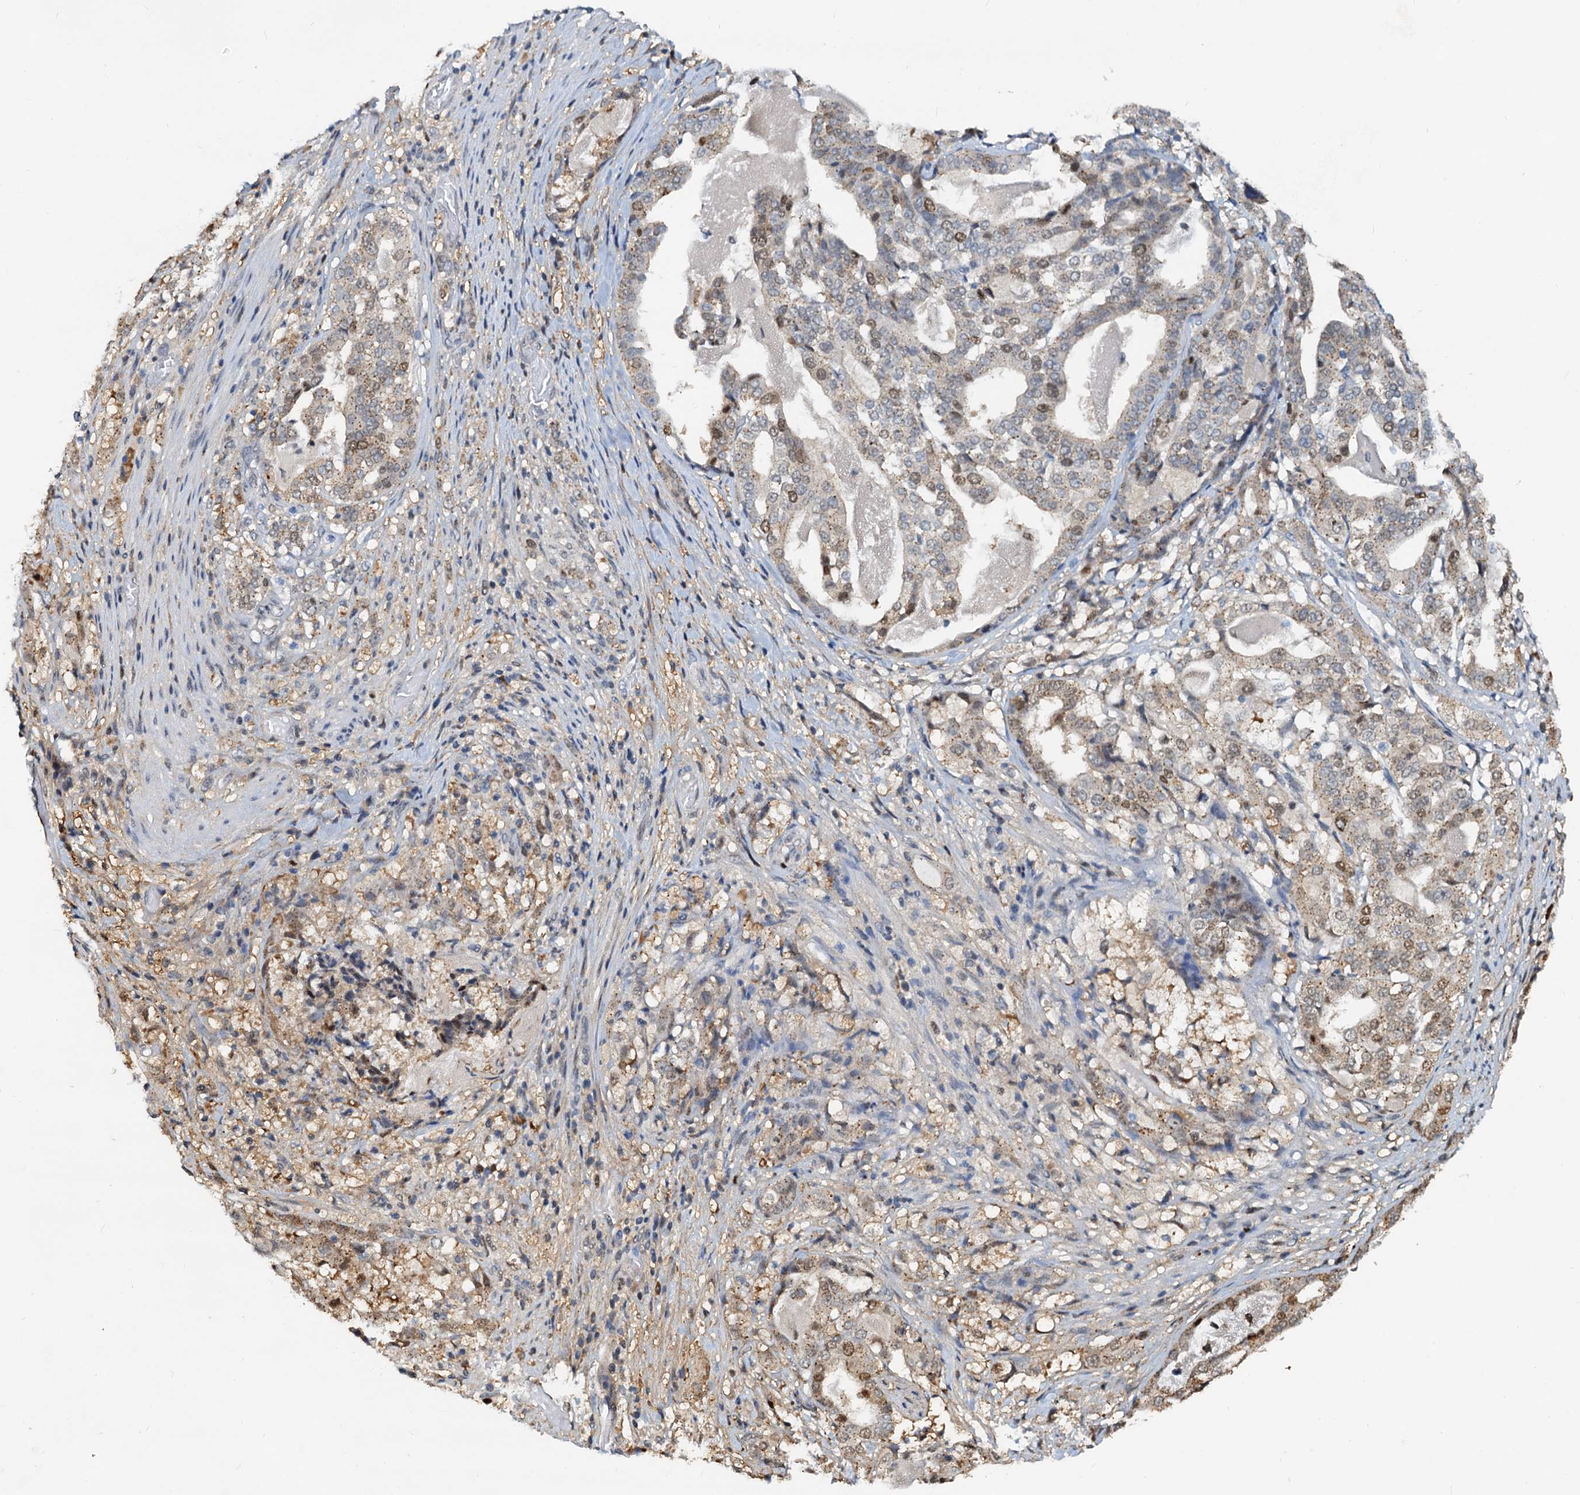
{"staining": {"intensity": "moderate", "quantity": "<25%", "location": "nuclear"}, "tissue": "stomach cancer", "cell_type": "Tumor cells", "image_type": "cancer", "snomed": [{"axis": "morphology", "description": "Adenocarcinoma, NOS"}, {"axis": "topography", "description": "Stomach"}], "caption": "Moderate nuclear staining for a protein is identified in about <25% of tumor cells of stomach adenocarcinoma using immunohistochemistry (IHC).", "gene": "PTGES3", "patient": {"sex": "male", "age": 48}}